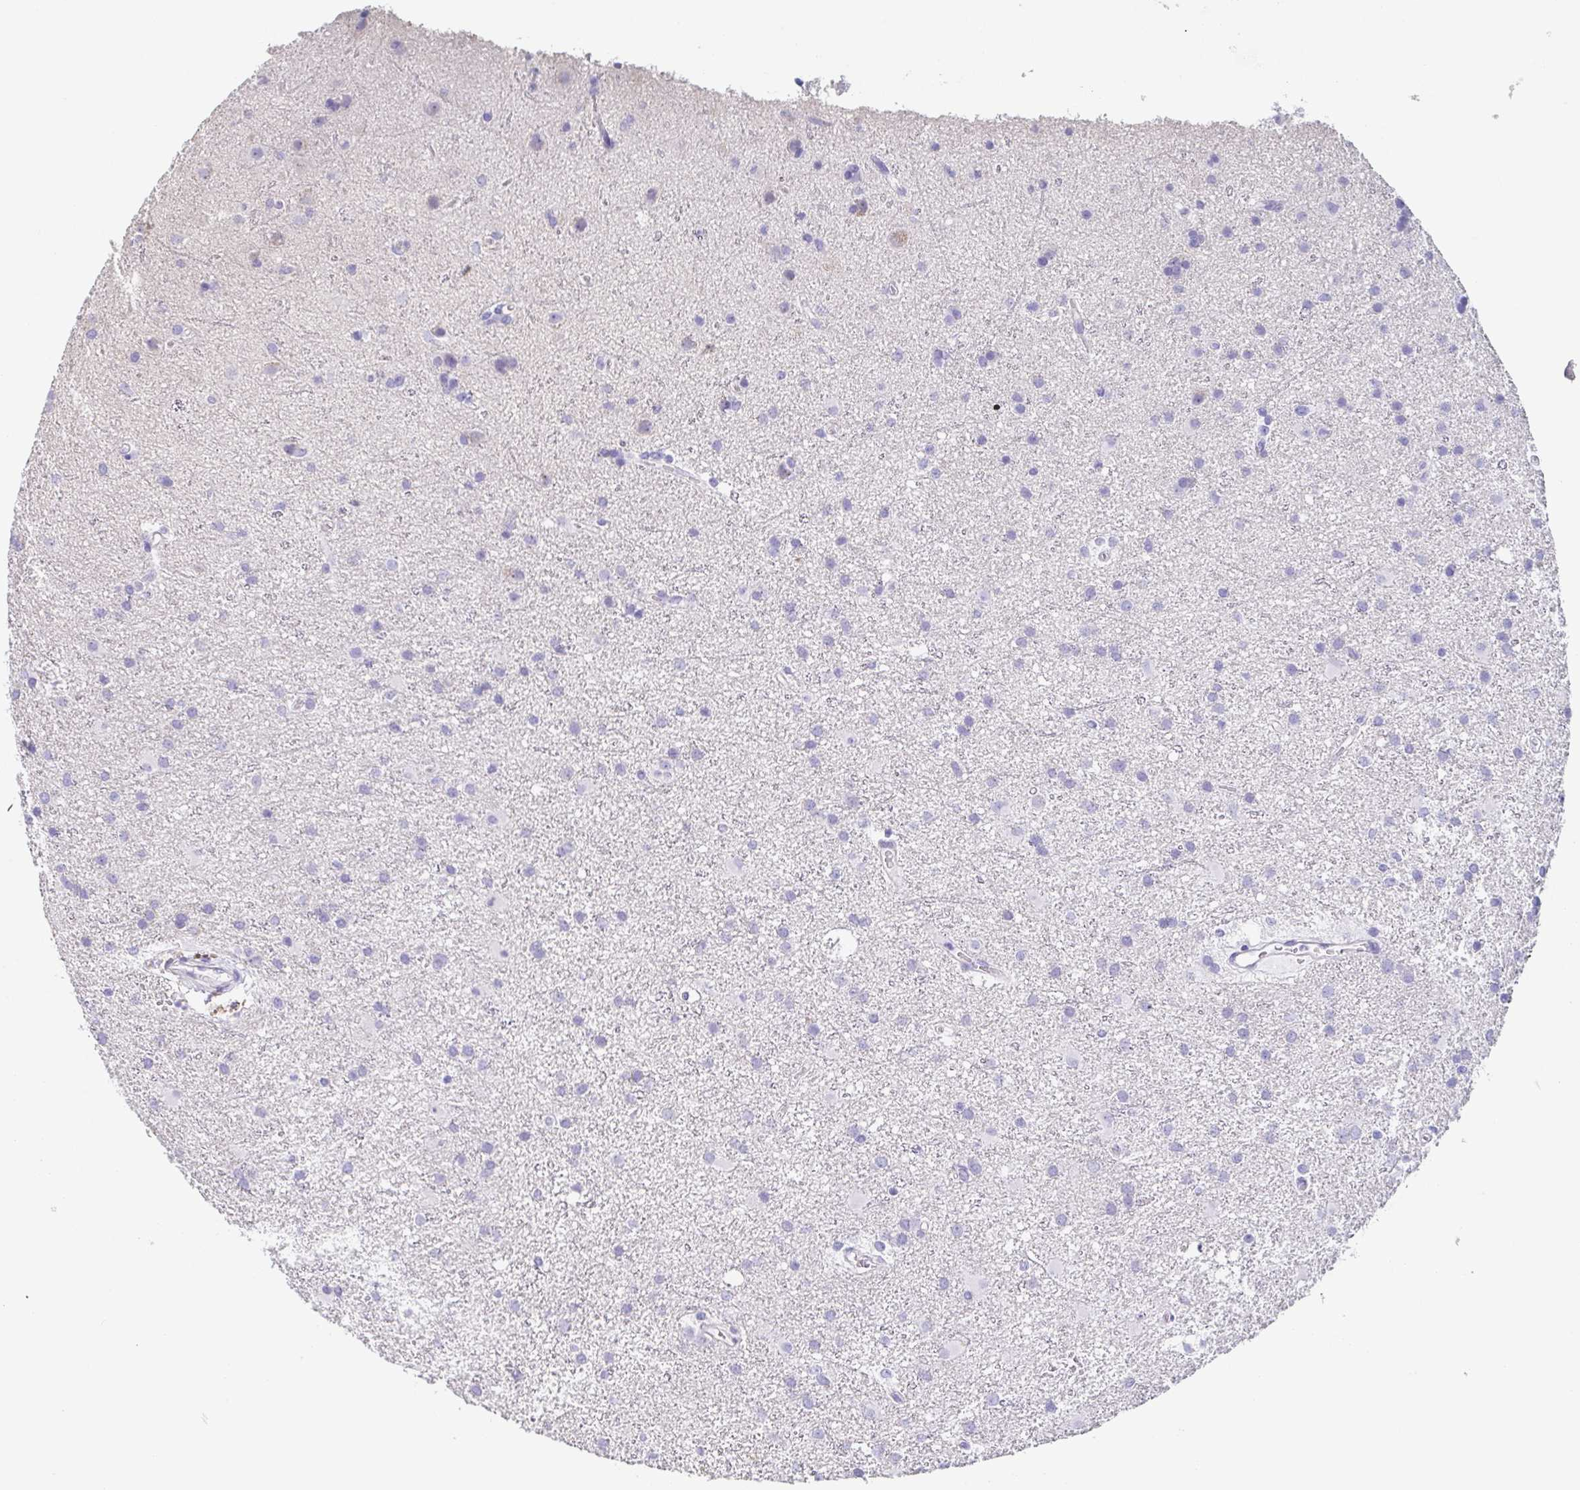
{"staining": {"intensity": "negative", "quantity": "none", "location": "none"}, "tissue": "glioma", "cell_type": "Tumor cells", "image_type": "cancer", "snomed": [{"axis": "morphology", "description": "Glioma, malignant, High grade"}, {"axis": "topography", "description": "Brain"}], "caption": "The histopathology image displays no significant positivity in tumor cells of malignant glioma (high-grade). (IHC, brightfield microscopy, high magnification).", "gene": "PRR4", "patient": {"sex": "male", "age": 55}}